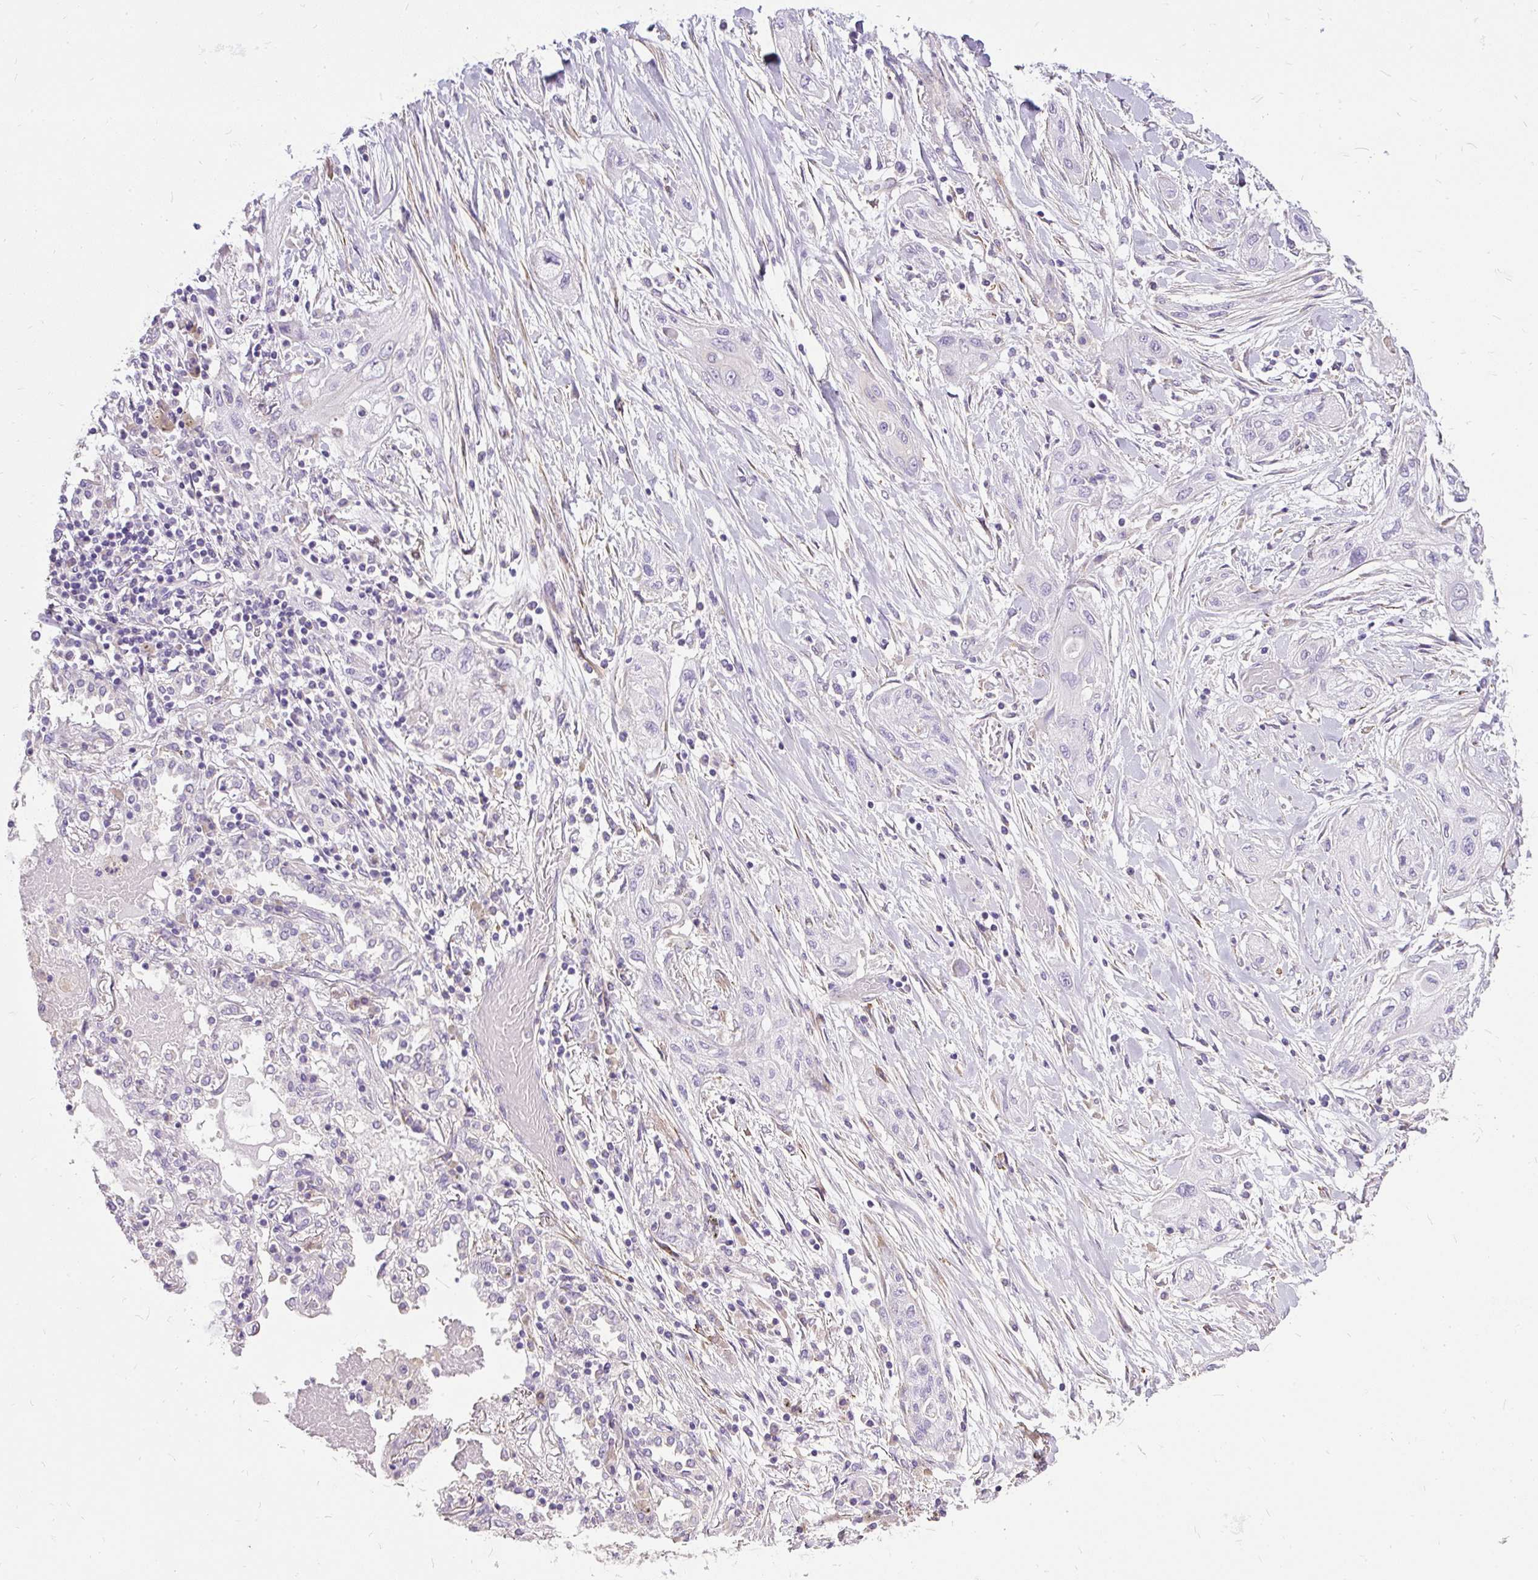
{"staining": {"intensity": "negative", "quantity": "none", "location": "none"}, "tissue": "lung cancer", "cell_type": "Tumor cells", "image_type": "cancer", "snomed": [{"axis": "morphology", "description": "Squamous cell carcinoma, NOS"}, {"axis": "topography", "description": "Lung"}], "caption": "DAB immunohistochemical staining of squamous cell carcinoma (lung) exhibits no significant positivity in tumor cells.", "gene": "GBX1", "patient": {"sex": "female", "age": 47}}